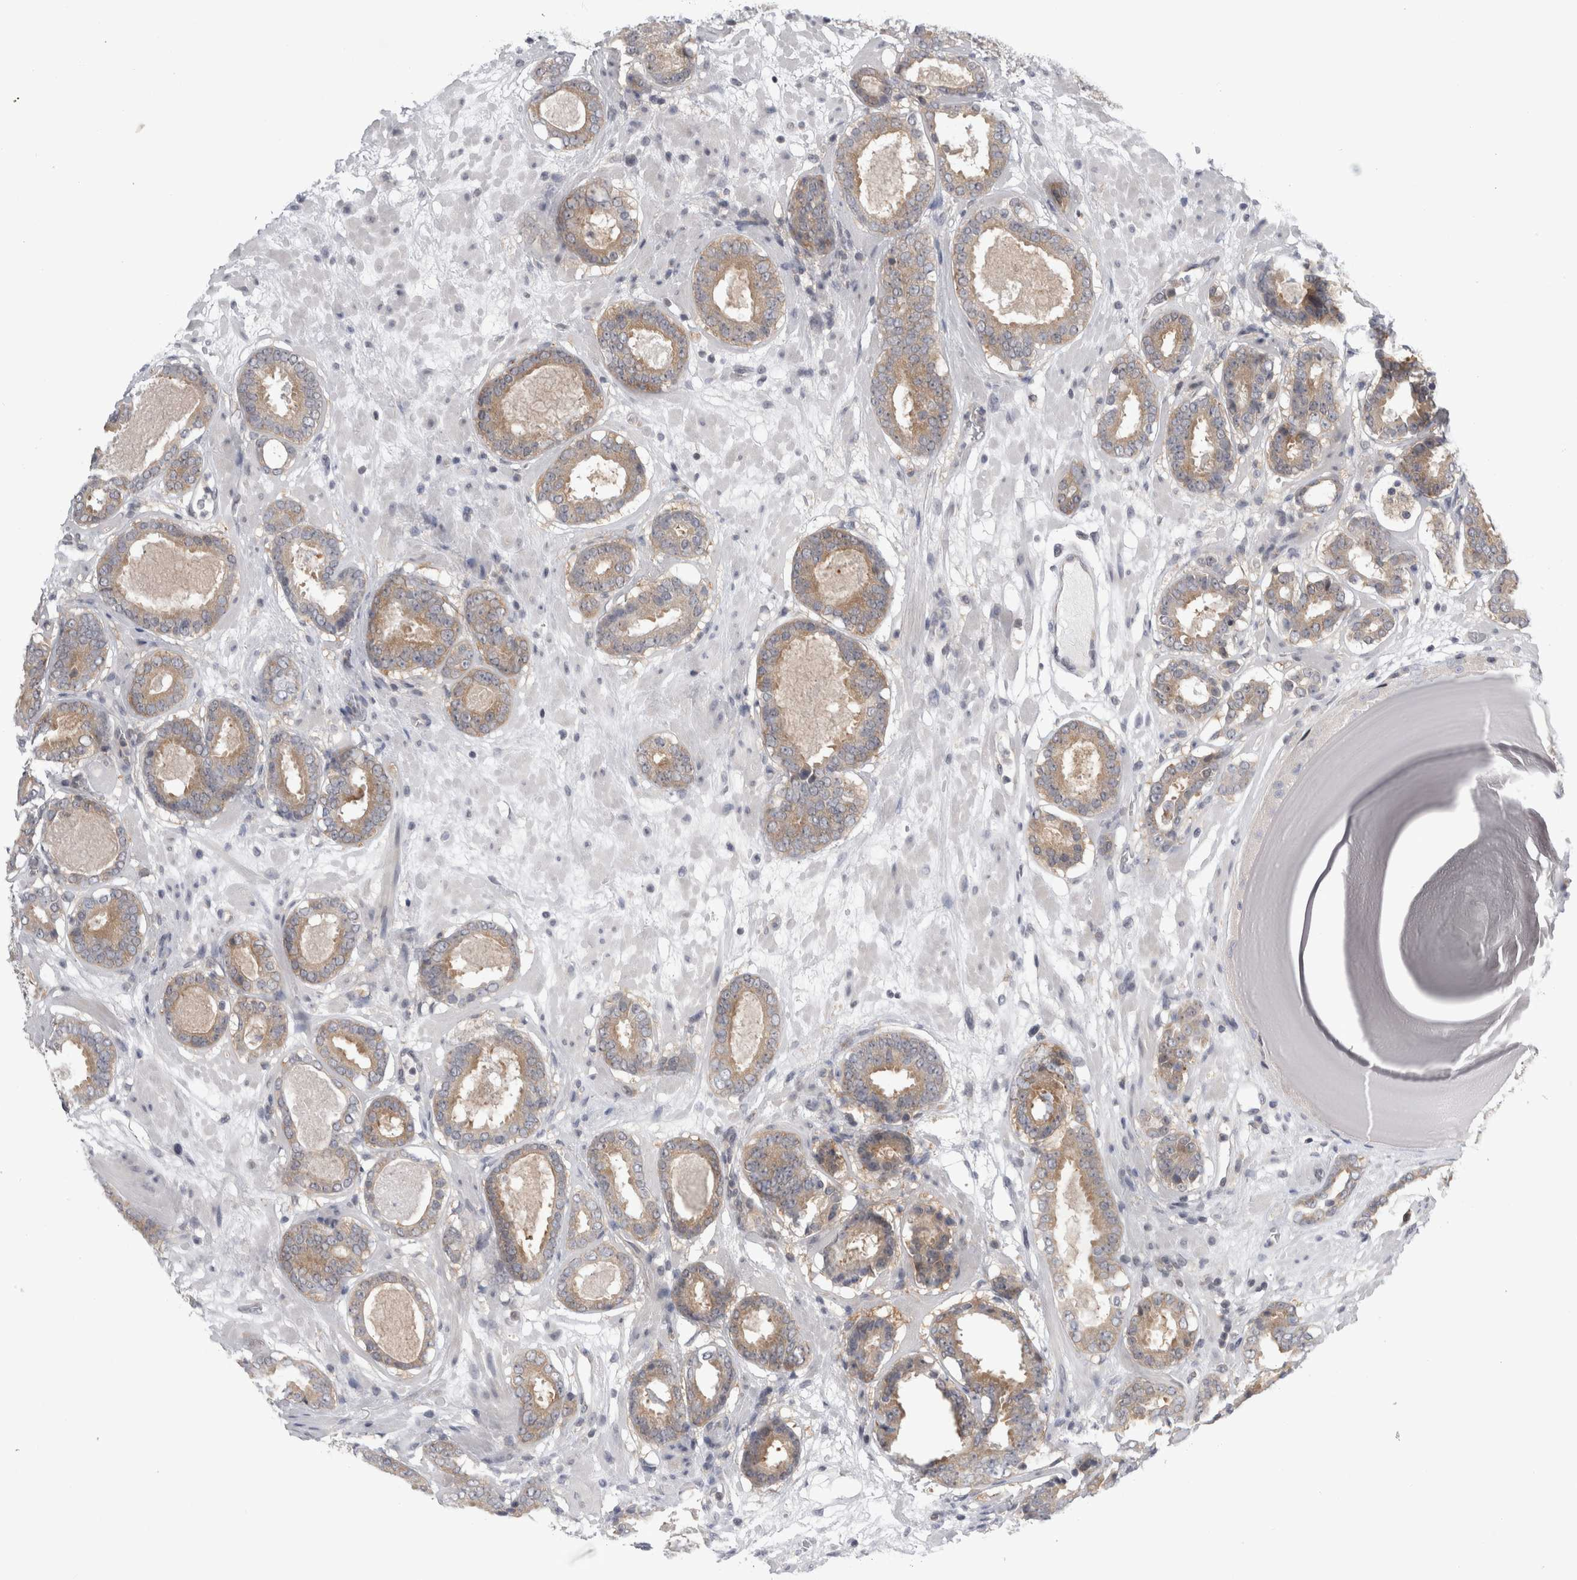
{"staining": {"intensity": "moderate", "quantity": ">75%", "location": "cytoplasmic/membranous"}, "tissue": "prostate cancer", "cell_type": "Tumor cells", "image_type": "cancer", "snomed": [{"axis": "morphology", "description": "Adenocarcinoma, Low grade"}, {"axis": "topography", "description": "Prostate"}], "caption": "This is a micrograph of immunohistochemistry (IHC) staining of prostate adenocarcinoma (low-grade), which shows moderate staining in the cytoplasmic/membranous of tumor cells.", "gene": "PSMB2", "patient": {"sex": "male", "age": 69}}